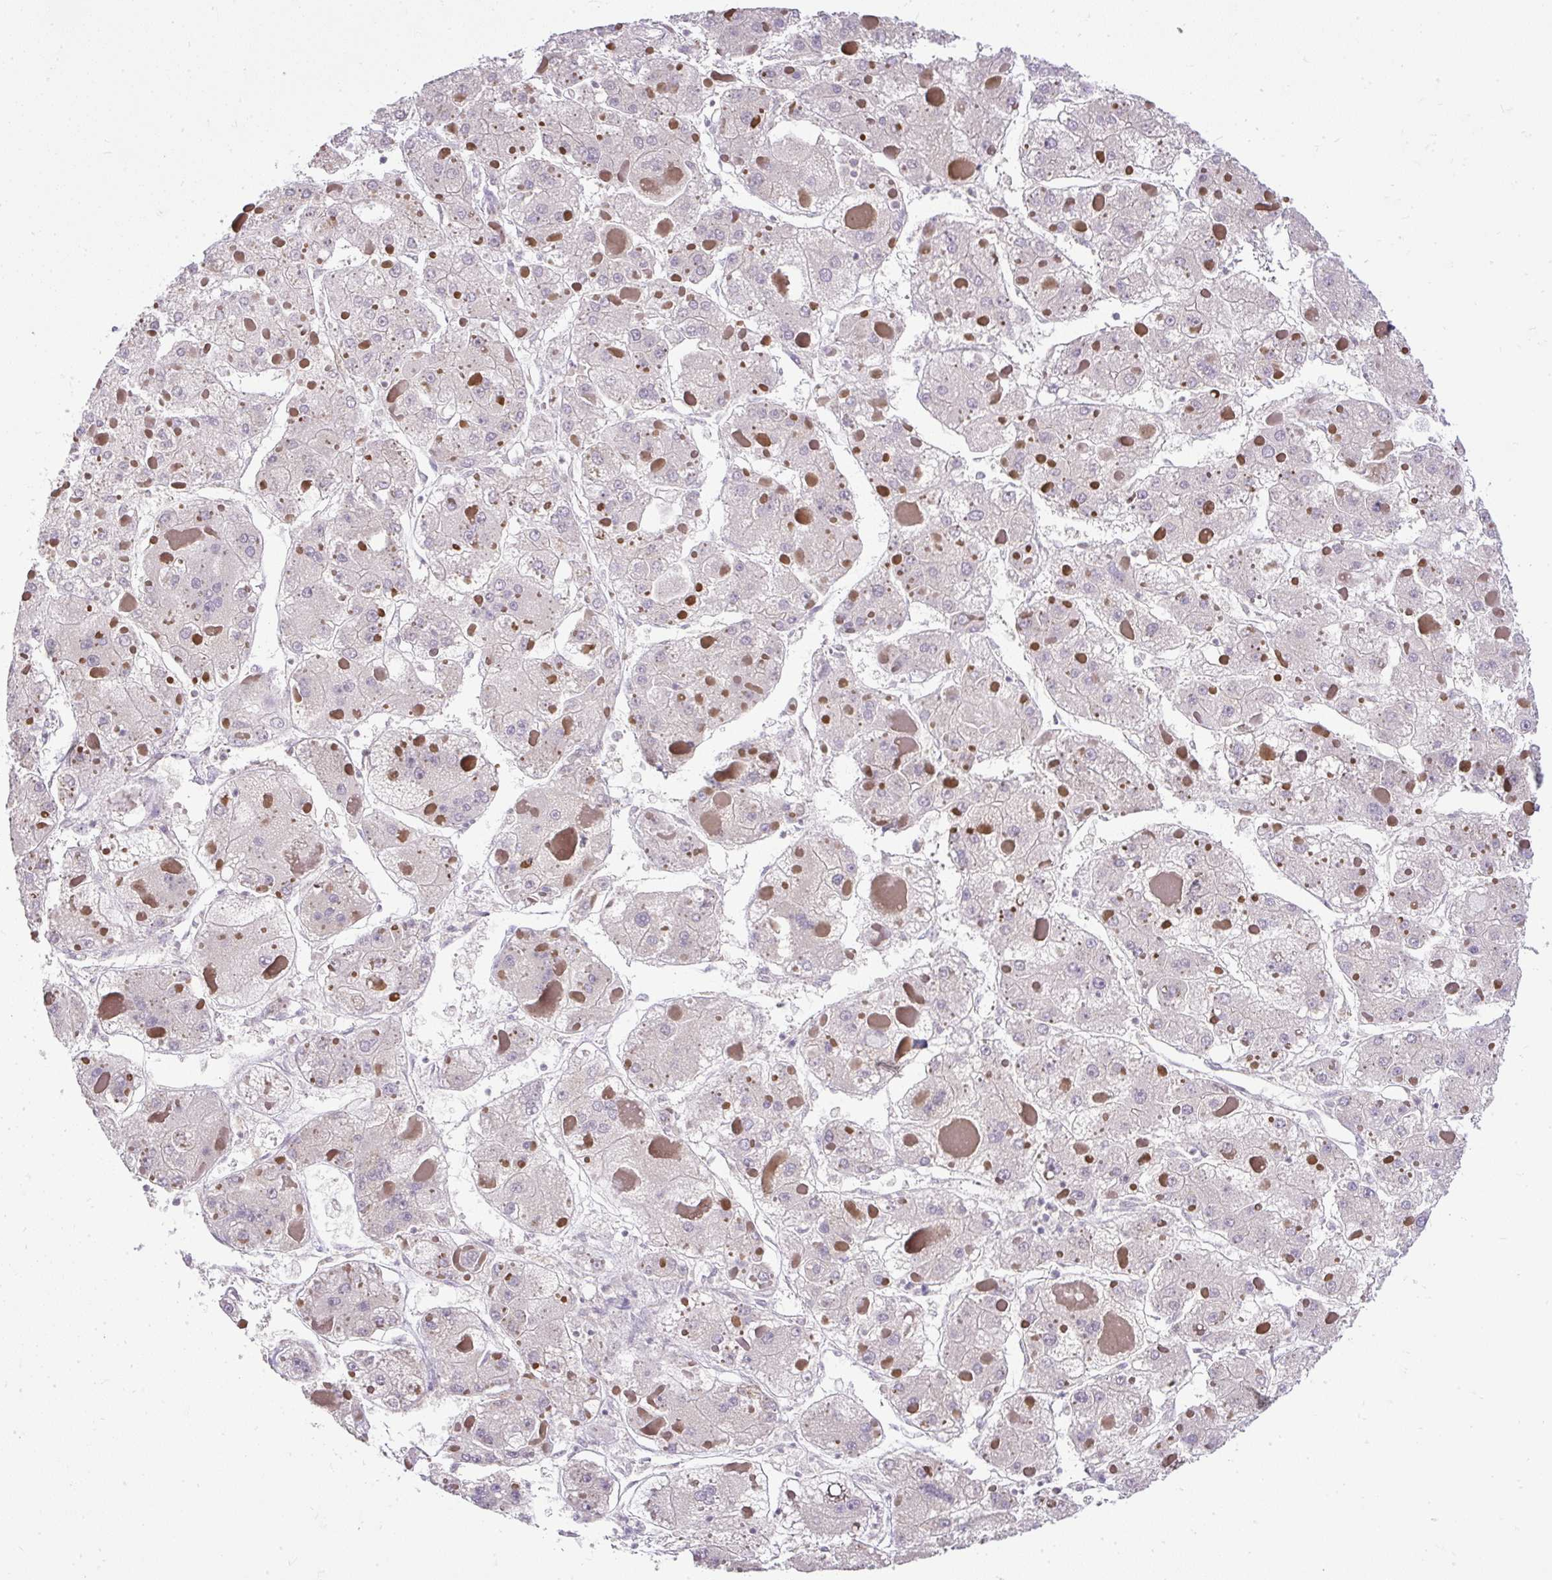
{"staining": {"intensity": "negative", "quantity": "none", "location": "none"}, "tissue": "liver cancer", "cell_type": "Tumor cells", "image_type": "cancer", "snomed": [{"axis": "morphology", "description": "Carcinoma, Hepatocellular, NOS"}, {"axis": "topography", "description": "Liver"}], "caption": "Immunohistochemical staining of hepatocellular carcinoma (liver) exhibits no significant positivity in tumor cells. (DAB immunohistochemistry, high magnification).", "gene": "SMC4", "patient": {"sex": "female", "age": 73}}